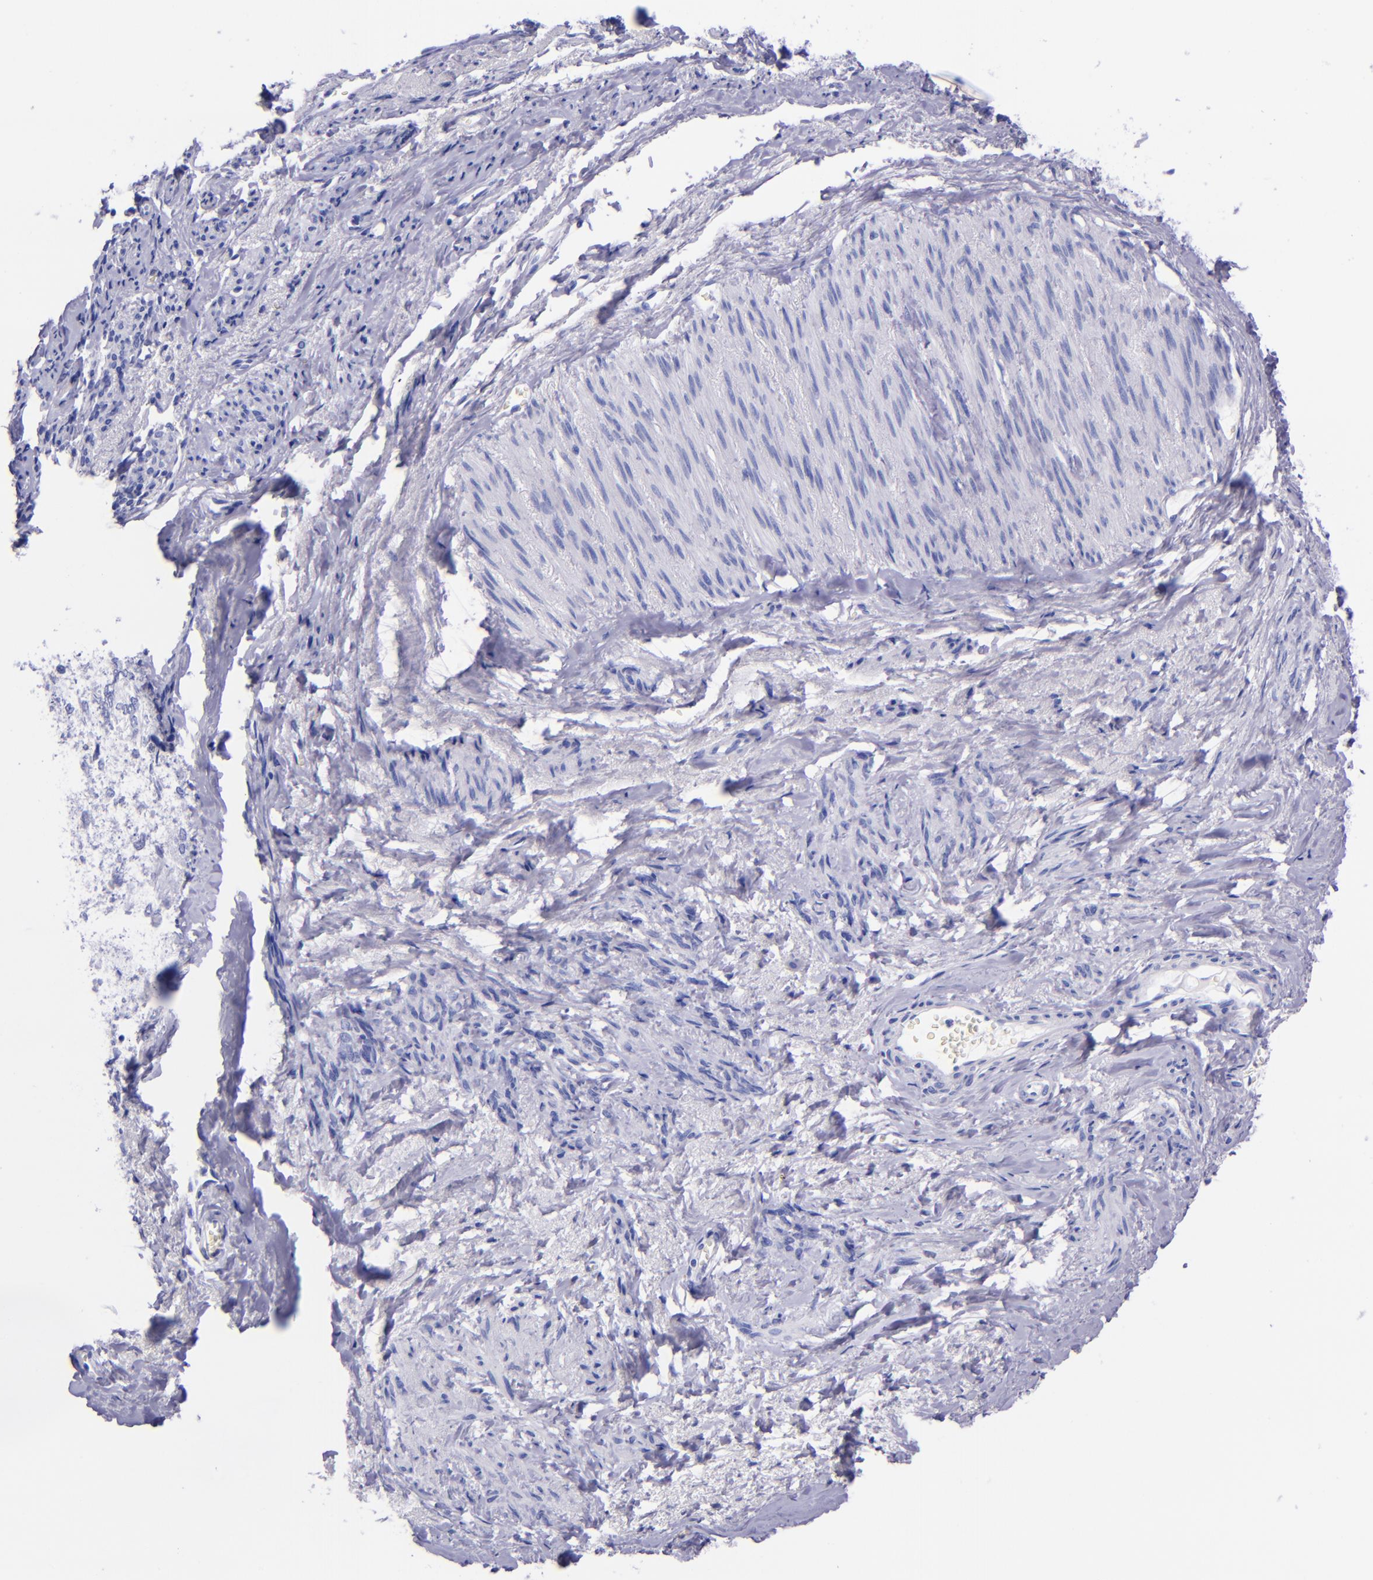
{"staining": {"intensity": "negative", "quantity": "none", "location": "none"}, "tissue": "endometrial cancer", "cell_type": "Tumor cells", "image_type": "cancer", "snomed": [{"axis": "morphology", "description": "Adenocarcinoma, NOS"}, {"axis": "topography", "description": "Endometrium"}], "caption": "The histopathology image exhibits no staining of tumor cells in adenocarcinoma (endometrial). Brightfield microscopy of immunohistochemistry (IHC) stained with DAB (3,3'-diaminobenzidine) (brown) and hematoxylin (blue), captured at high magnification.", "gene": "MBP", "patient": {"sex": "female", "age": 75}}